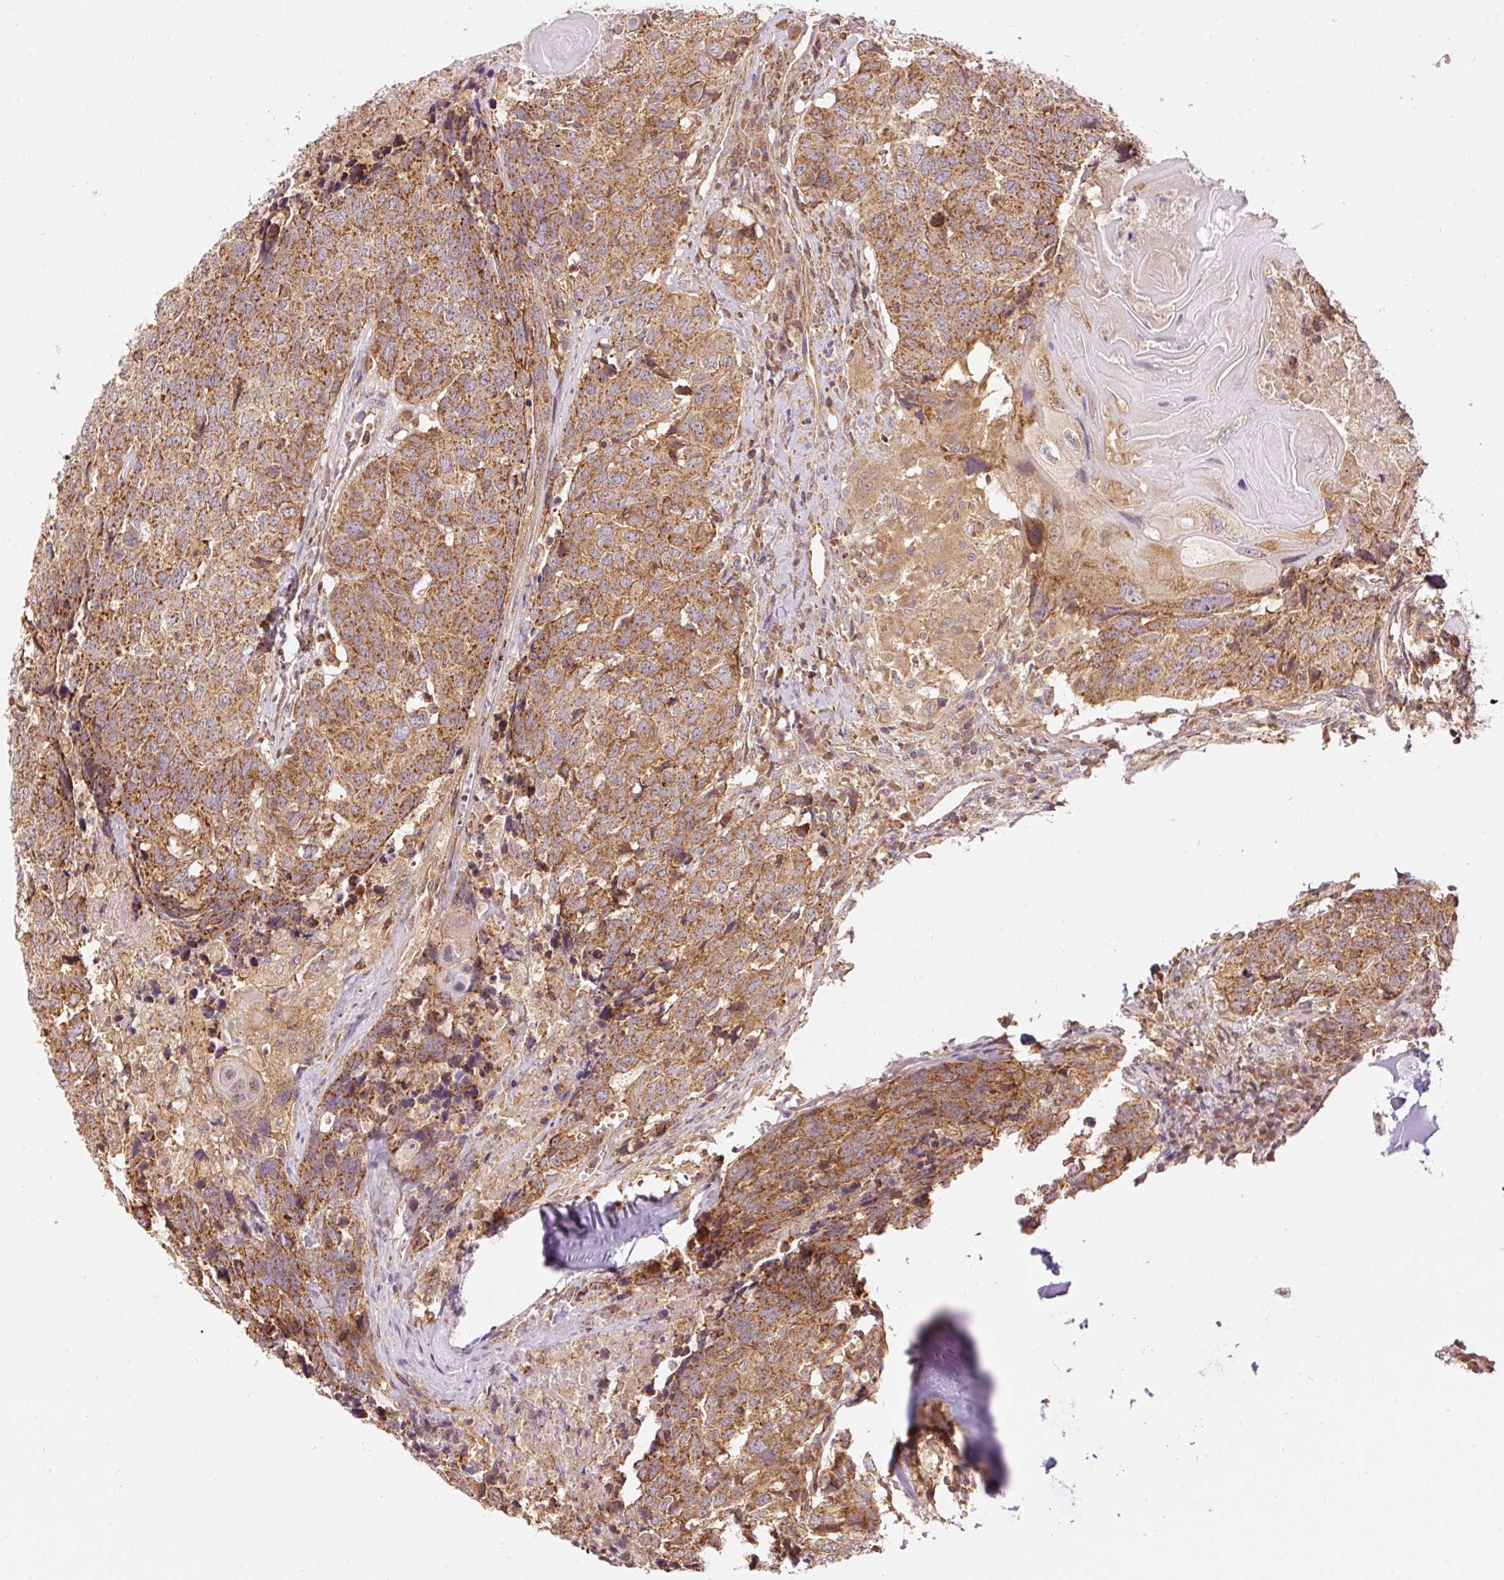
{"staining": {"intensity": "moderate", "quantity": ">75%", "location": "cytoplasmic/membranous"}, "tissue": "head and neck cancer", "cell_type": "Tumor cells", "image_type": "cancer", "snomed": [{"axis": "morphology", "description": "Normal tissue, NOS"}, {"axis": "morphology", "description": "Squamous cell carcinoma, NOS"}, {"axis": "topography", "description": "Skeletal muscle"}, {"axis": "topography", "description": "Vascular tissue"}, {"axis": "topography", "description": "Peripheral nerve tissue"}, {"axis": "topography", "description": "Head-Neck"}], "caption": "Protein expression analysis of head and neck squamous cell carcinoma reveals moderate cytoplasmic/membranous staining in about >75% of tumor cells. (DAB (3,3'-diaminobenzidine) = brown stain, brightfield microscopy at high magnification).", "gene": "ADCY4", "patient": {"sex": "male", "age": 66}}